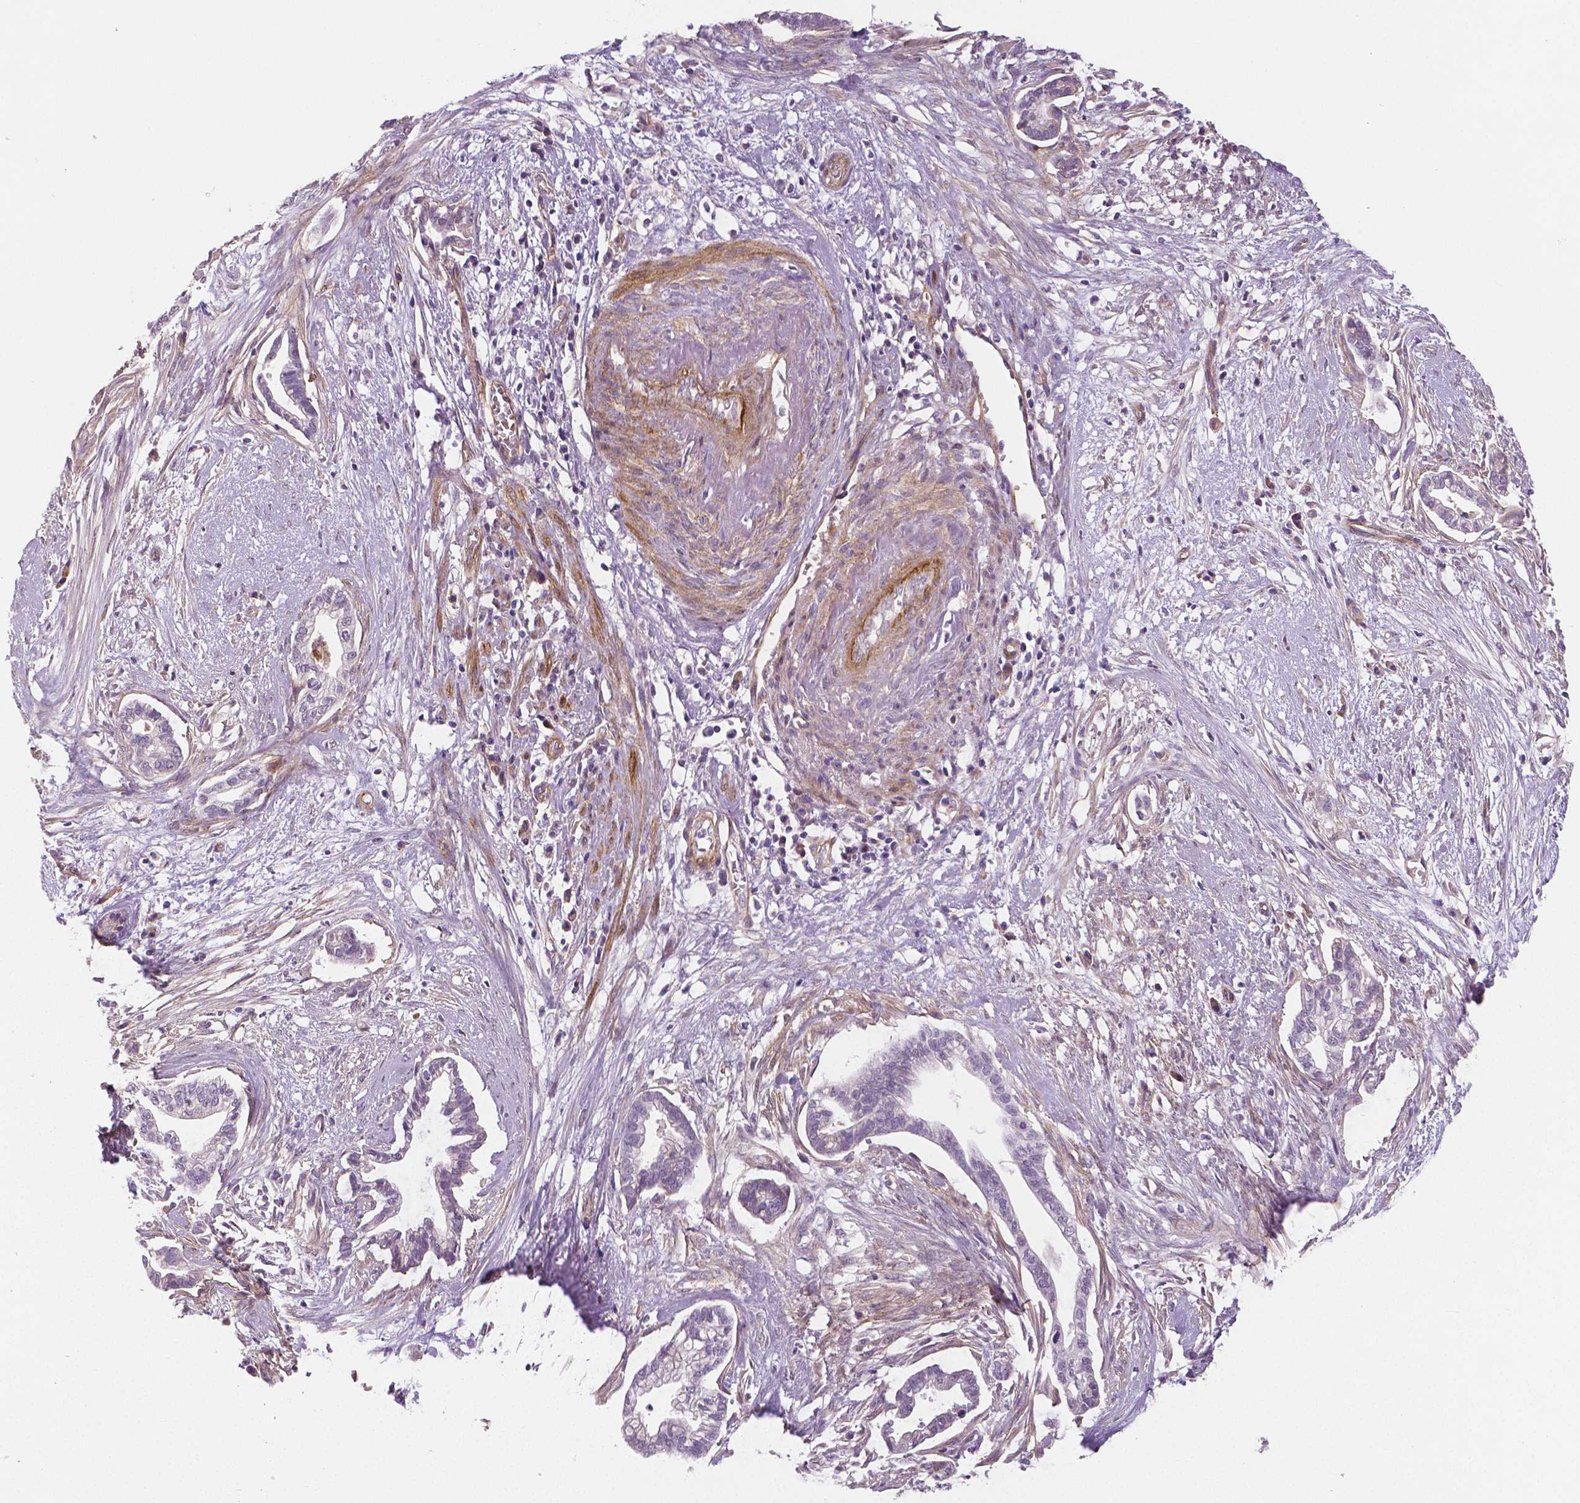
{"staining": {"intensity": "negative", "quantity": "none", "location": "none"}, "tissue": "cervical cancer", "cell_type": "Tumor cells", "image_type": "cancer", "snomed": [{"axis": "morphology", "description": "Adenocarcinoma, NOS"}, {"axis": "topography", "description": "Cervix"}], "caption": "This is an IHC photomicrograph of adenocarcinoma (cervical). There is no staining in tumor cells.", "gene": "FLT1", "patient": {"sex": "female", "age": 62}}